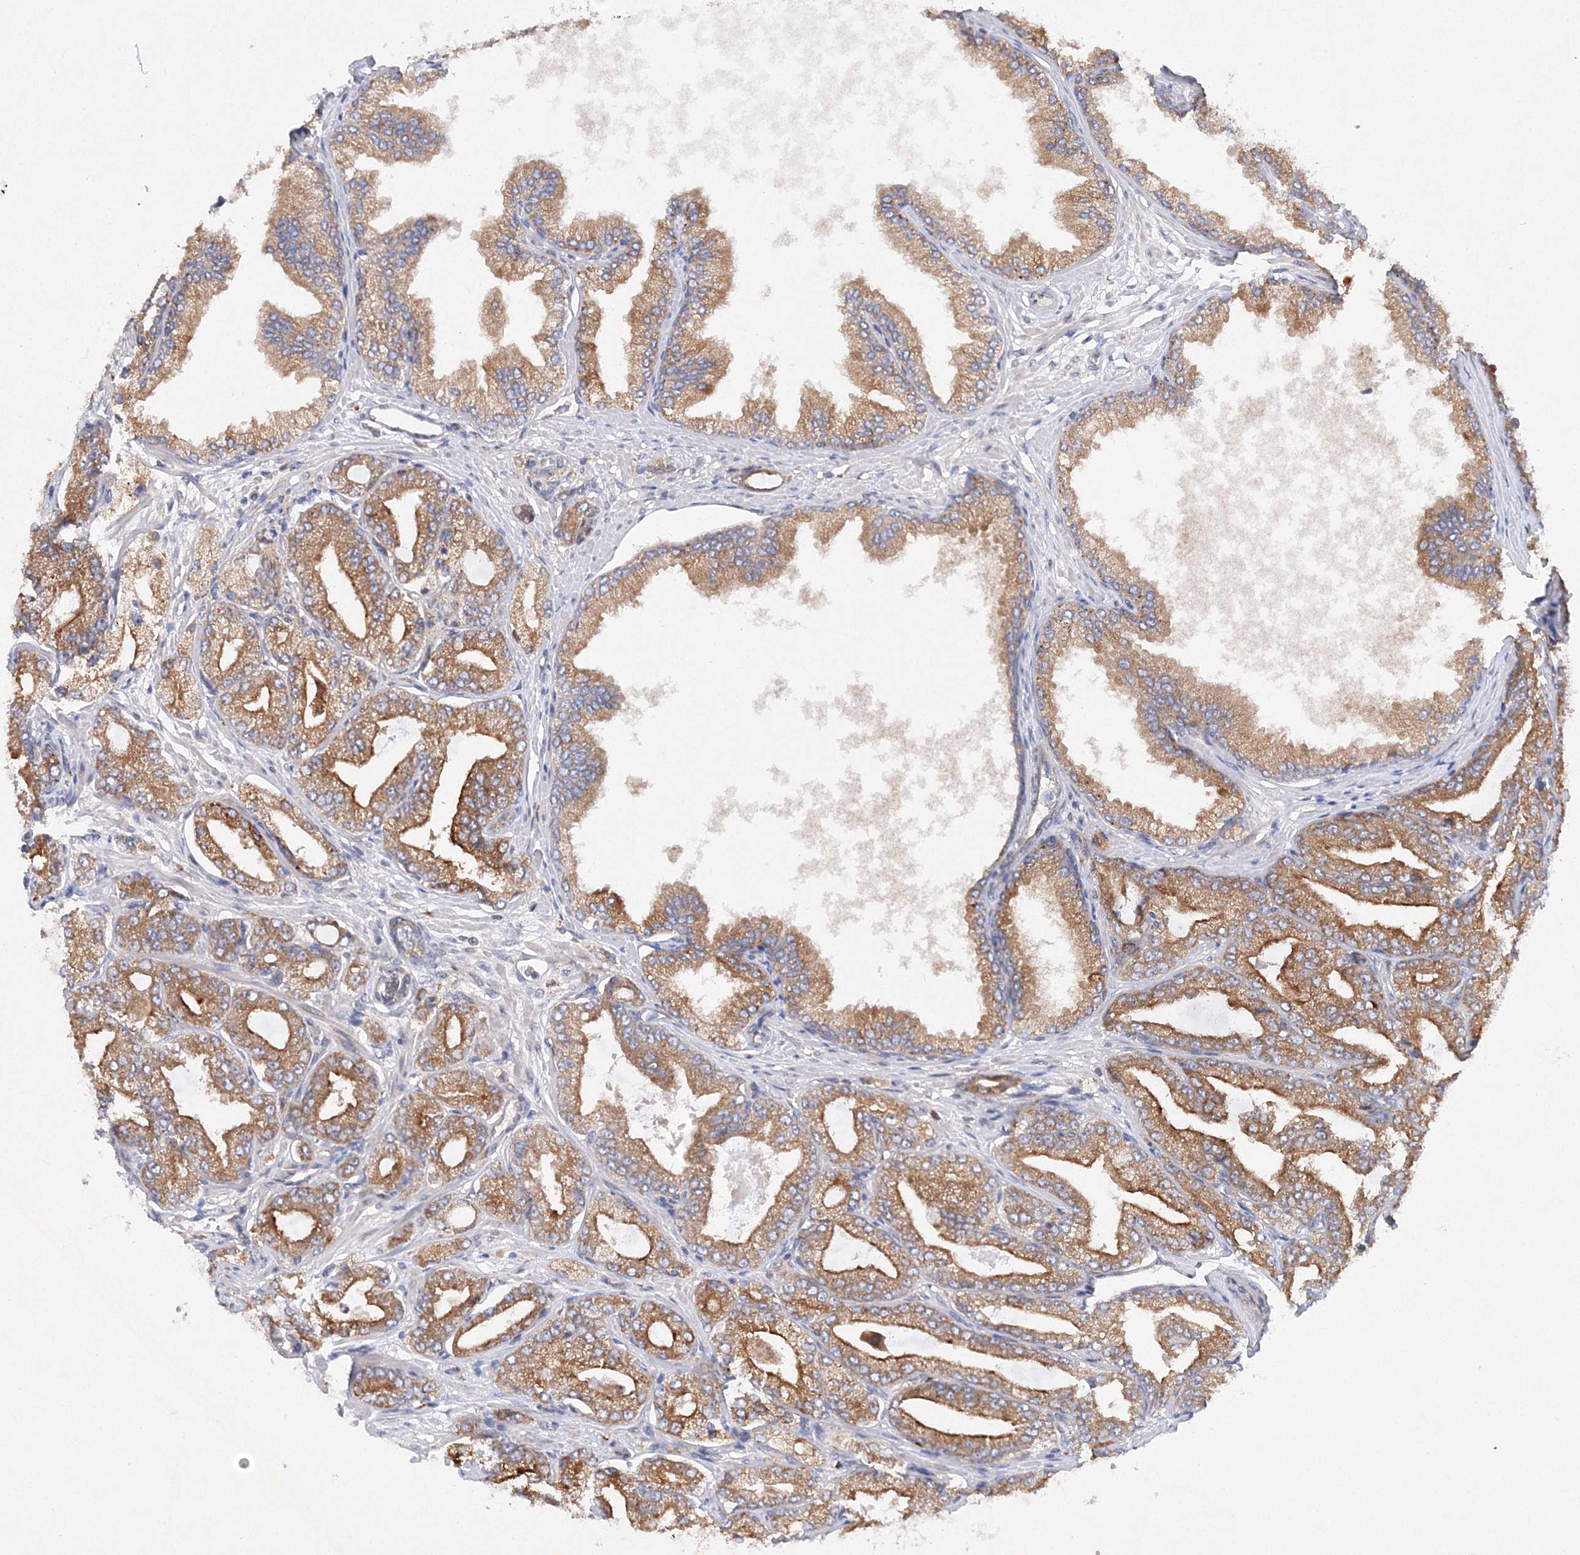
{"staining": {"intensity": "moderate", "quantity": ">75%", "location": "cytoplasmic/membranous"}, "tissue": "prostate cancer", "cell_type": "Tumor cells", "image_type": "cancer", "snomed": [{"axis": "morphology", "description": "Adenocarcinoma, Low grade"}, {"axis": "topography", "description": "Prostate"}], "caption": "This photomicrograph displays prostate cancer stained with immunohistochemistry to label a protein in brown. The cytoplasmic/membranous of tumor cells show moderate positivity for the protein. Nuclei are counter-stained blue.", "gene": "SLC36A1", "patient": {"sex": "male", "age": 63}}